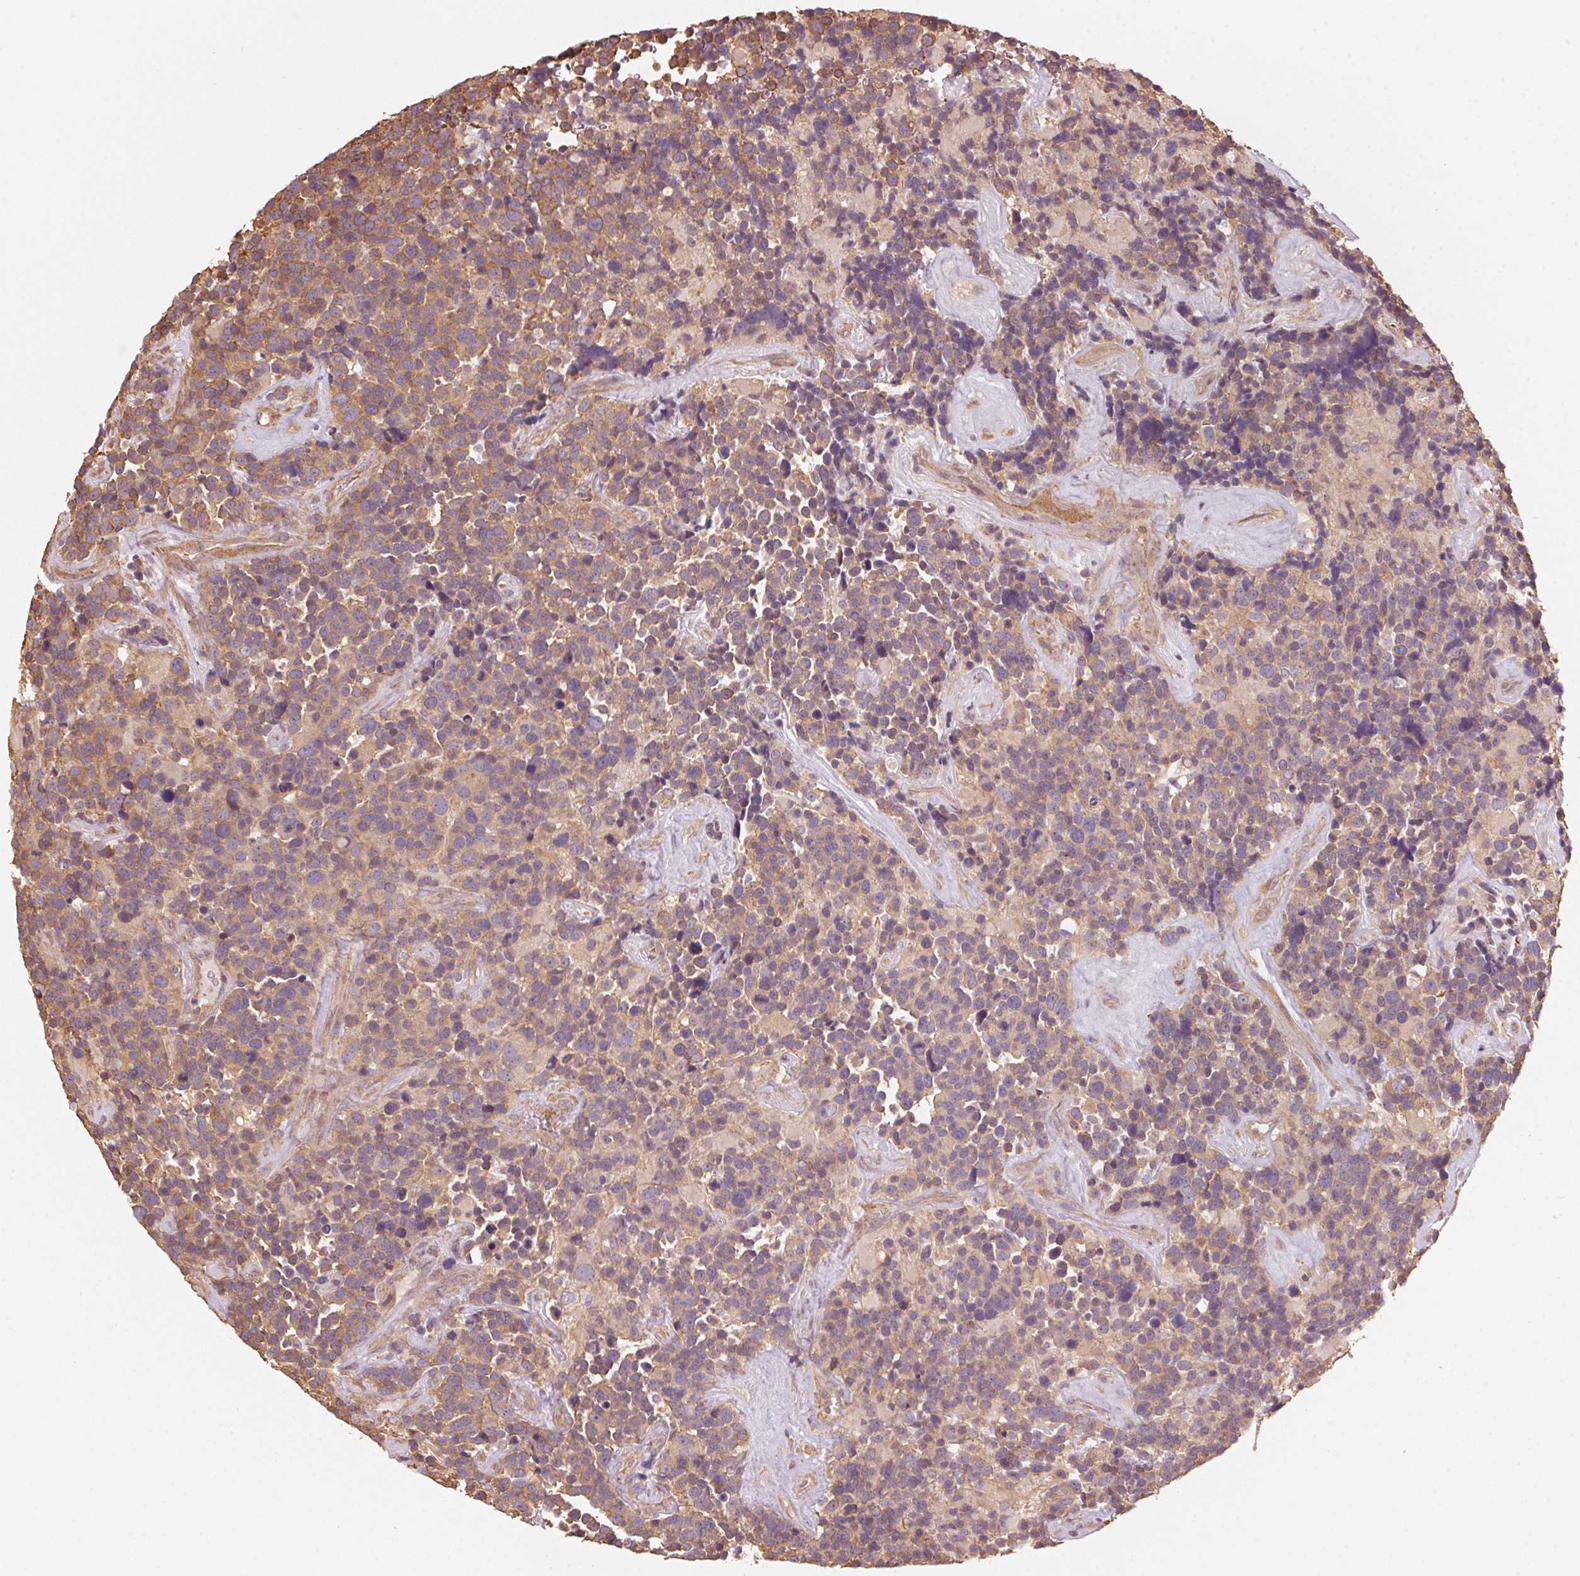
{"staining": {"intensity": "weak", "quantity": ">75%", "location": "cytoplasmic/membranous"}, "tissue": "glioma", "cell_type": "Tumor cells", "image_type": "cancer", "snomed": [{"axis": "morphology", "description": "Glioma, malignant, High grade"}, {"axis": "topography", "description": "Brain"}], "caption": "DAB (3,3'-diaminobenzidine) immunohistochemical staining of human malignant glioma (high-grade) shows weak cytoplasmic/membranous protein expression in approximately >75% of tumor cells. The protein of interest is shown in brown color, while the nuclei are stained blue.", "gene": "QDPR", "patient": {"sex": "male", "age": 33}}